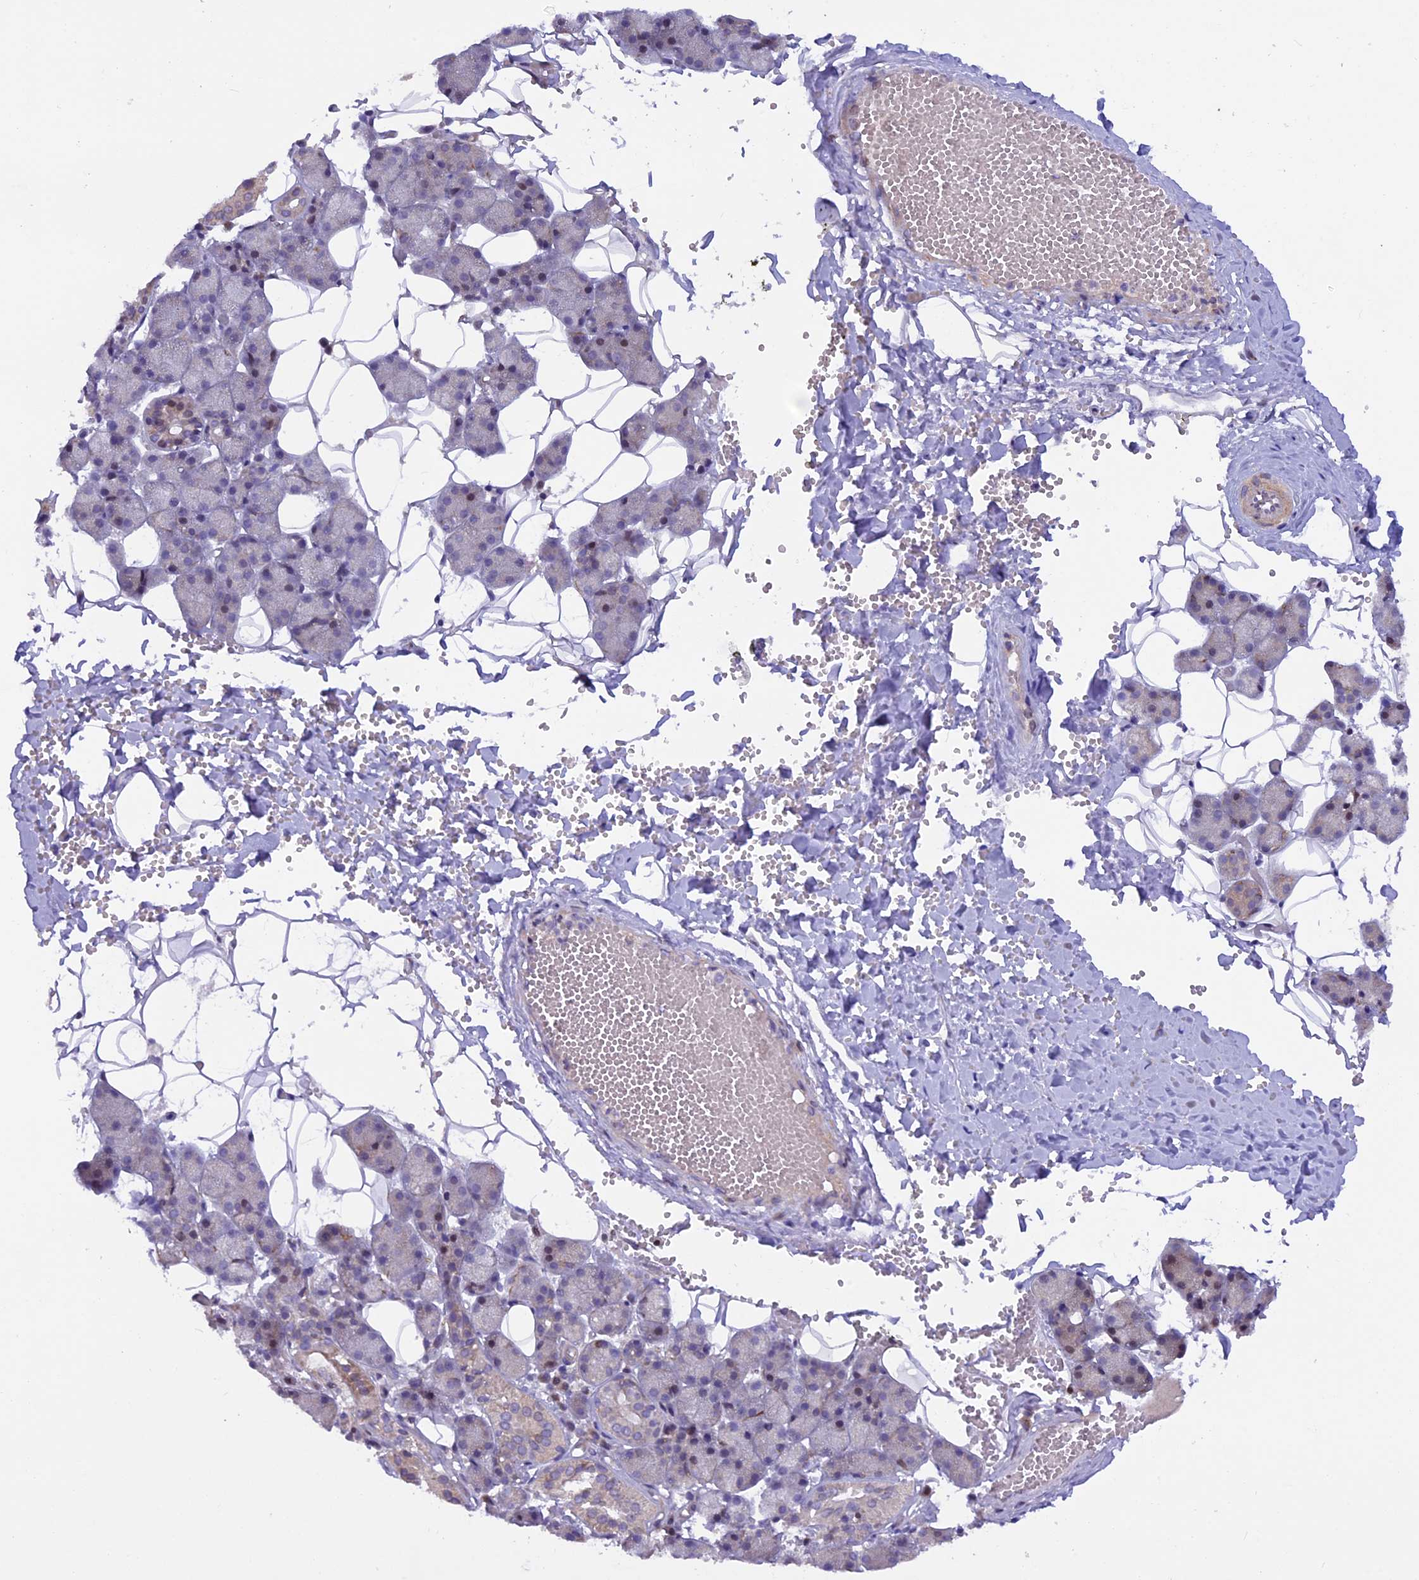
{"staining": {"intensity": "weak", "quantity": "25%-75%", "location": "cytoplasmic/membranous,nuclear"}, "tissue": "salivary gland", "cell_type": "Glandular cells", "image_type": "normal", "snomed": [{"axis": "morphology", "description": "Normal tissue, NOS"}, {"axis": "topography", "description": "Salivary gland"}], "caption": "Benign salivary gland demonstrates weak cytoplasmic/membranous,nuclear expression in approximately 25%-75% of glandular cells.", "gene": "MAN2C1", "patient": {"sex": "female", "age": 33}}